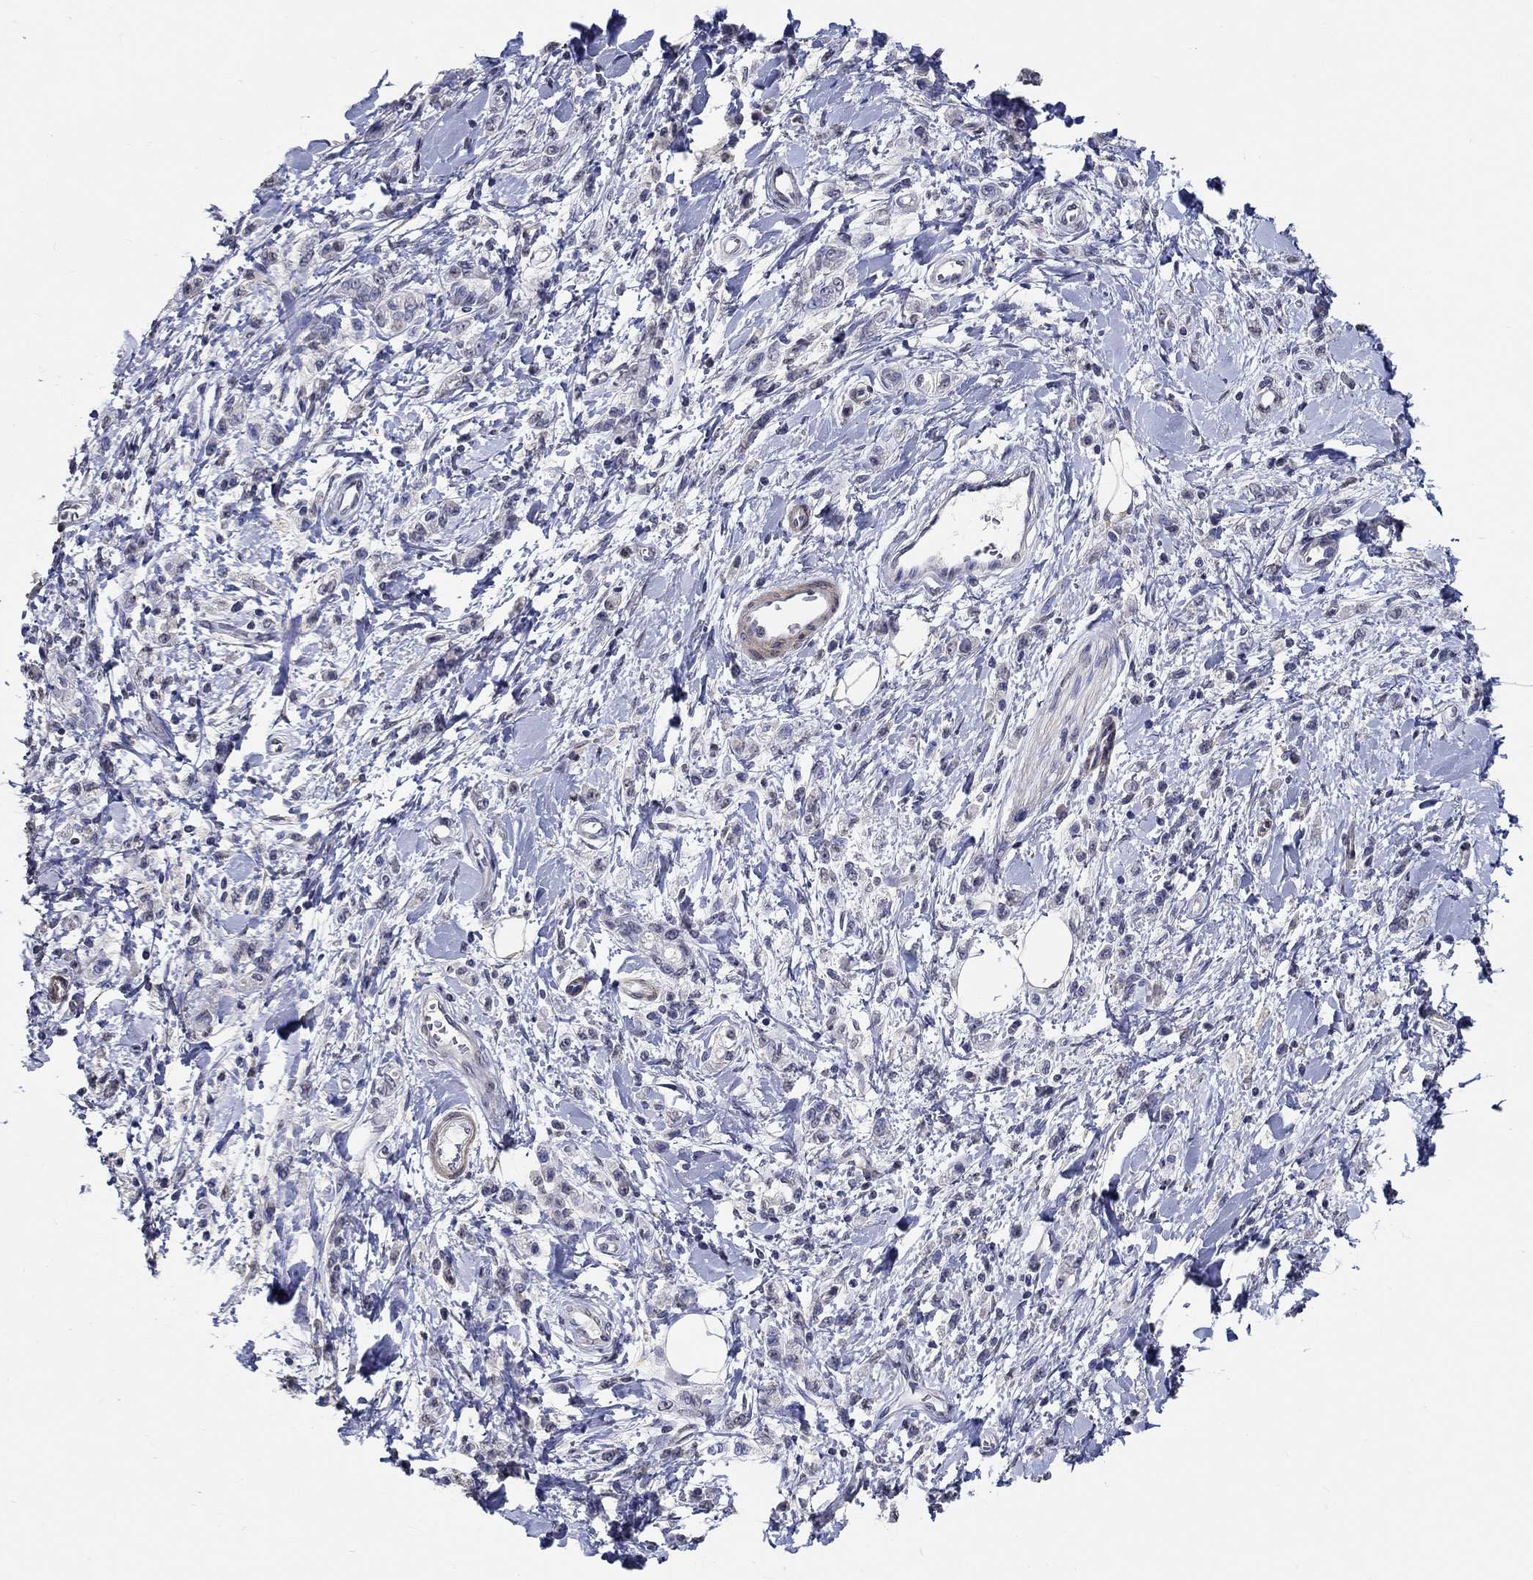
{"staining": {"intensity": "negative", "quantity": "none", "location": "none"}, "tissue": "stomach cancer", "cell_type": "Tumor cells", "image_type": "cancer", "snomed": [{"axis": "morphology", "description": "Adenocarcinoma, NOS"}, {"axis": "topography", "description": "Stomach"}], "caption": "The photomicrograph shows no significant expression in tumor cells of adenocarcinoma (stomach).", "gene": "PDE1B", "patient": {"sex": "male", "age": 77}}